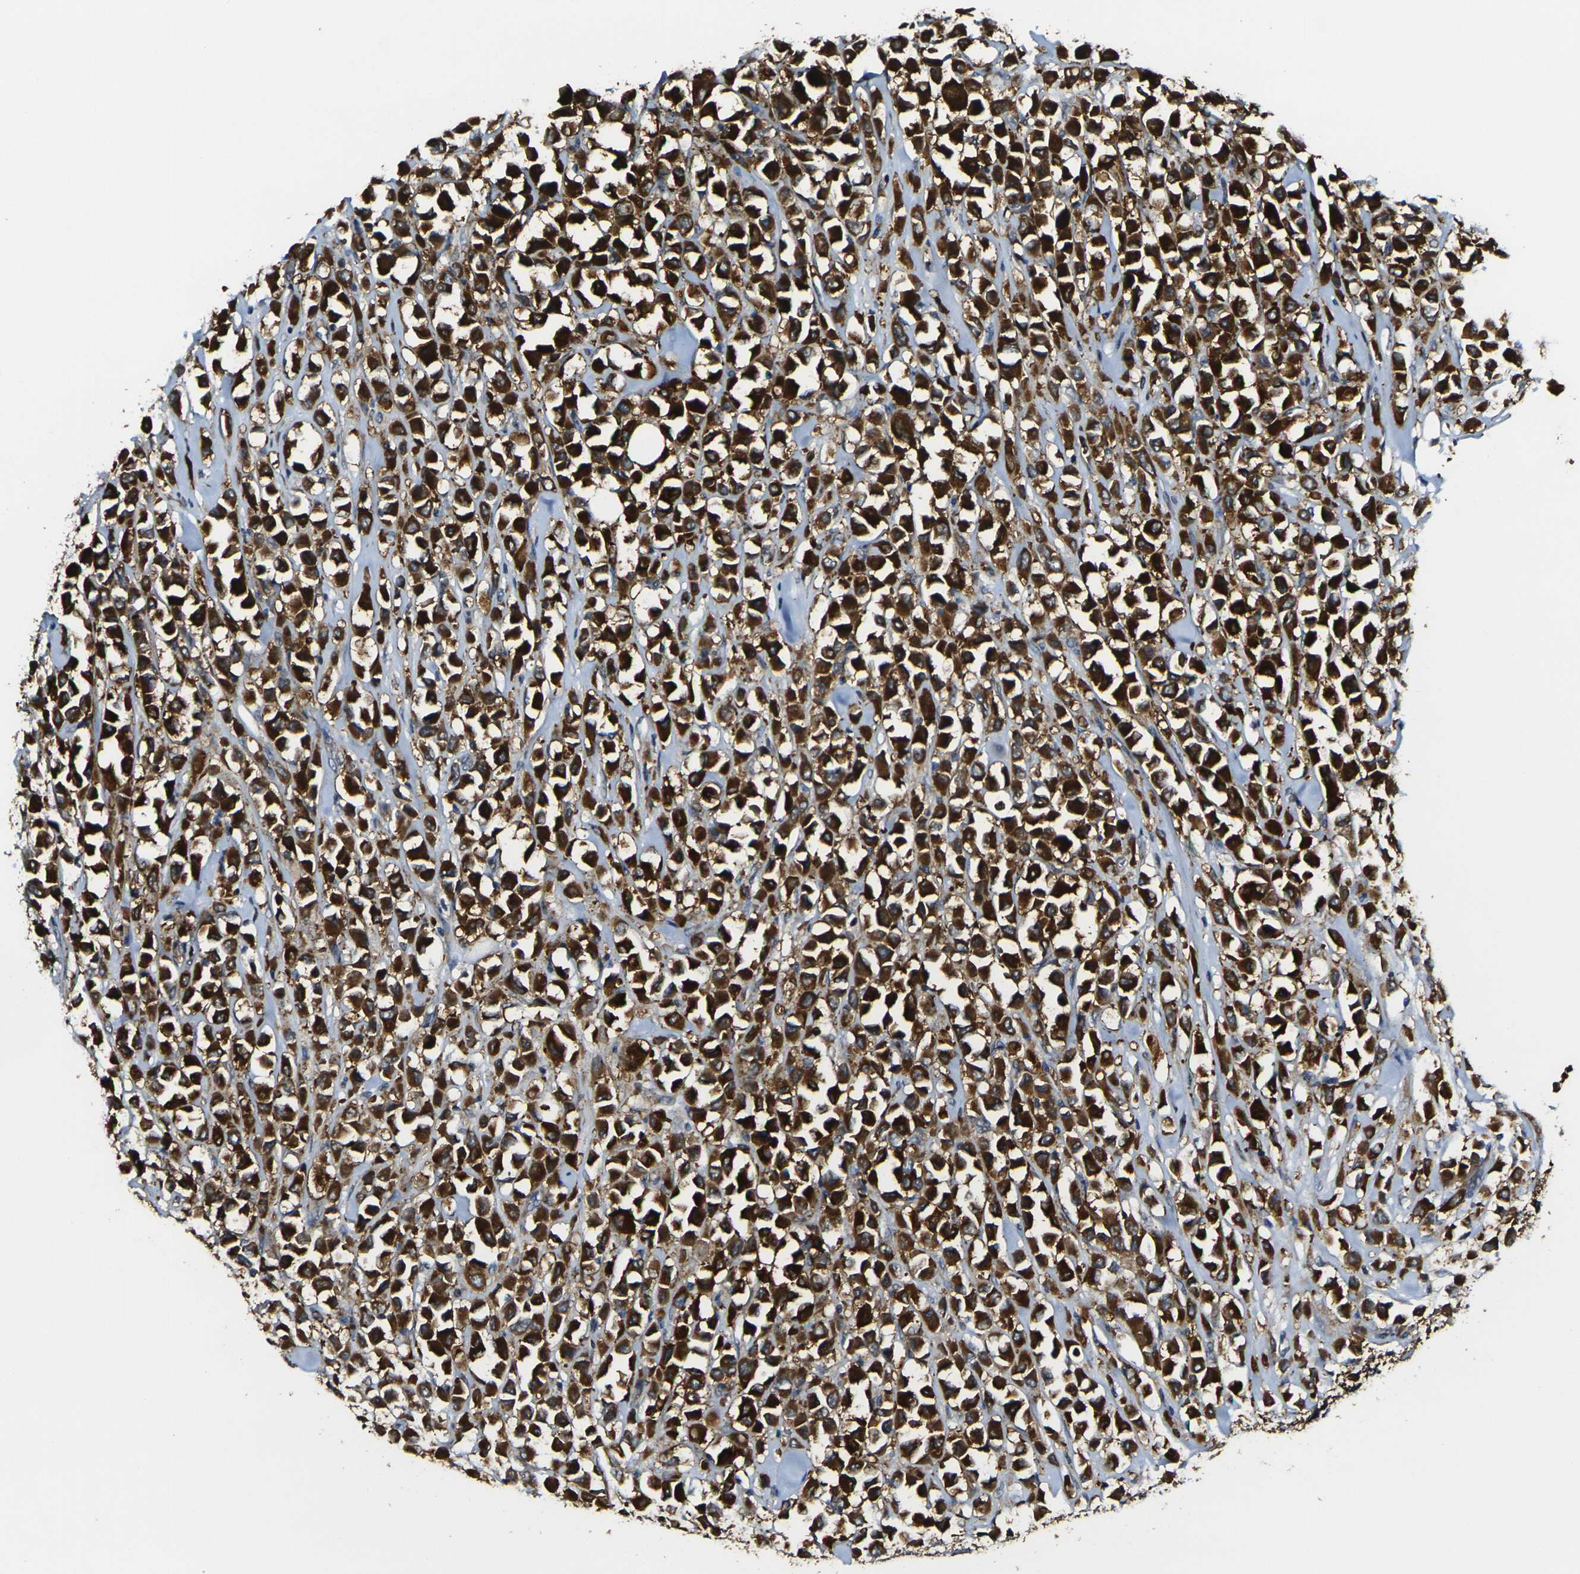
{"staining": {"intensity": "strong", "quantity": ">75%", "location": "cytoplasmic/membranous"}, "tissue": "breast cancer", "cell_type": "Tumor cells", "image_type": "cancer", "snomed": [{"axis": "morphology", "description": "Duct carcinoma"}, {"axis": "topography", "description": "Breast"}], "caption": "Tumor cells reveal high levels of strong cytoplasmic/membranous expression in about >75% of cells in human breast infiltrating ductal carcinoma.", "gene": "GNA12", "patient": {"sex": "female", "age": 61}}